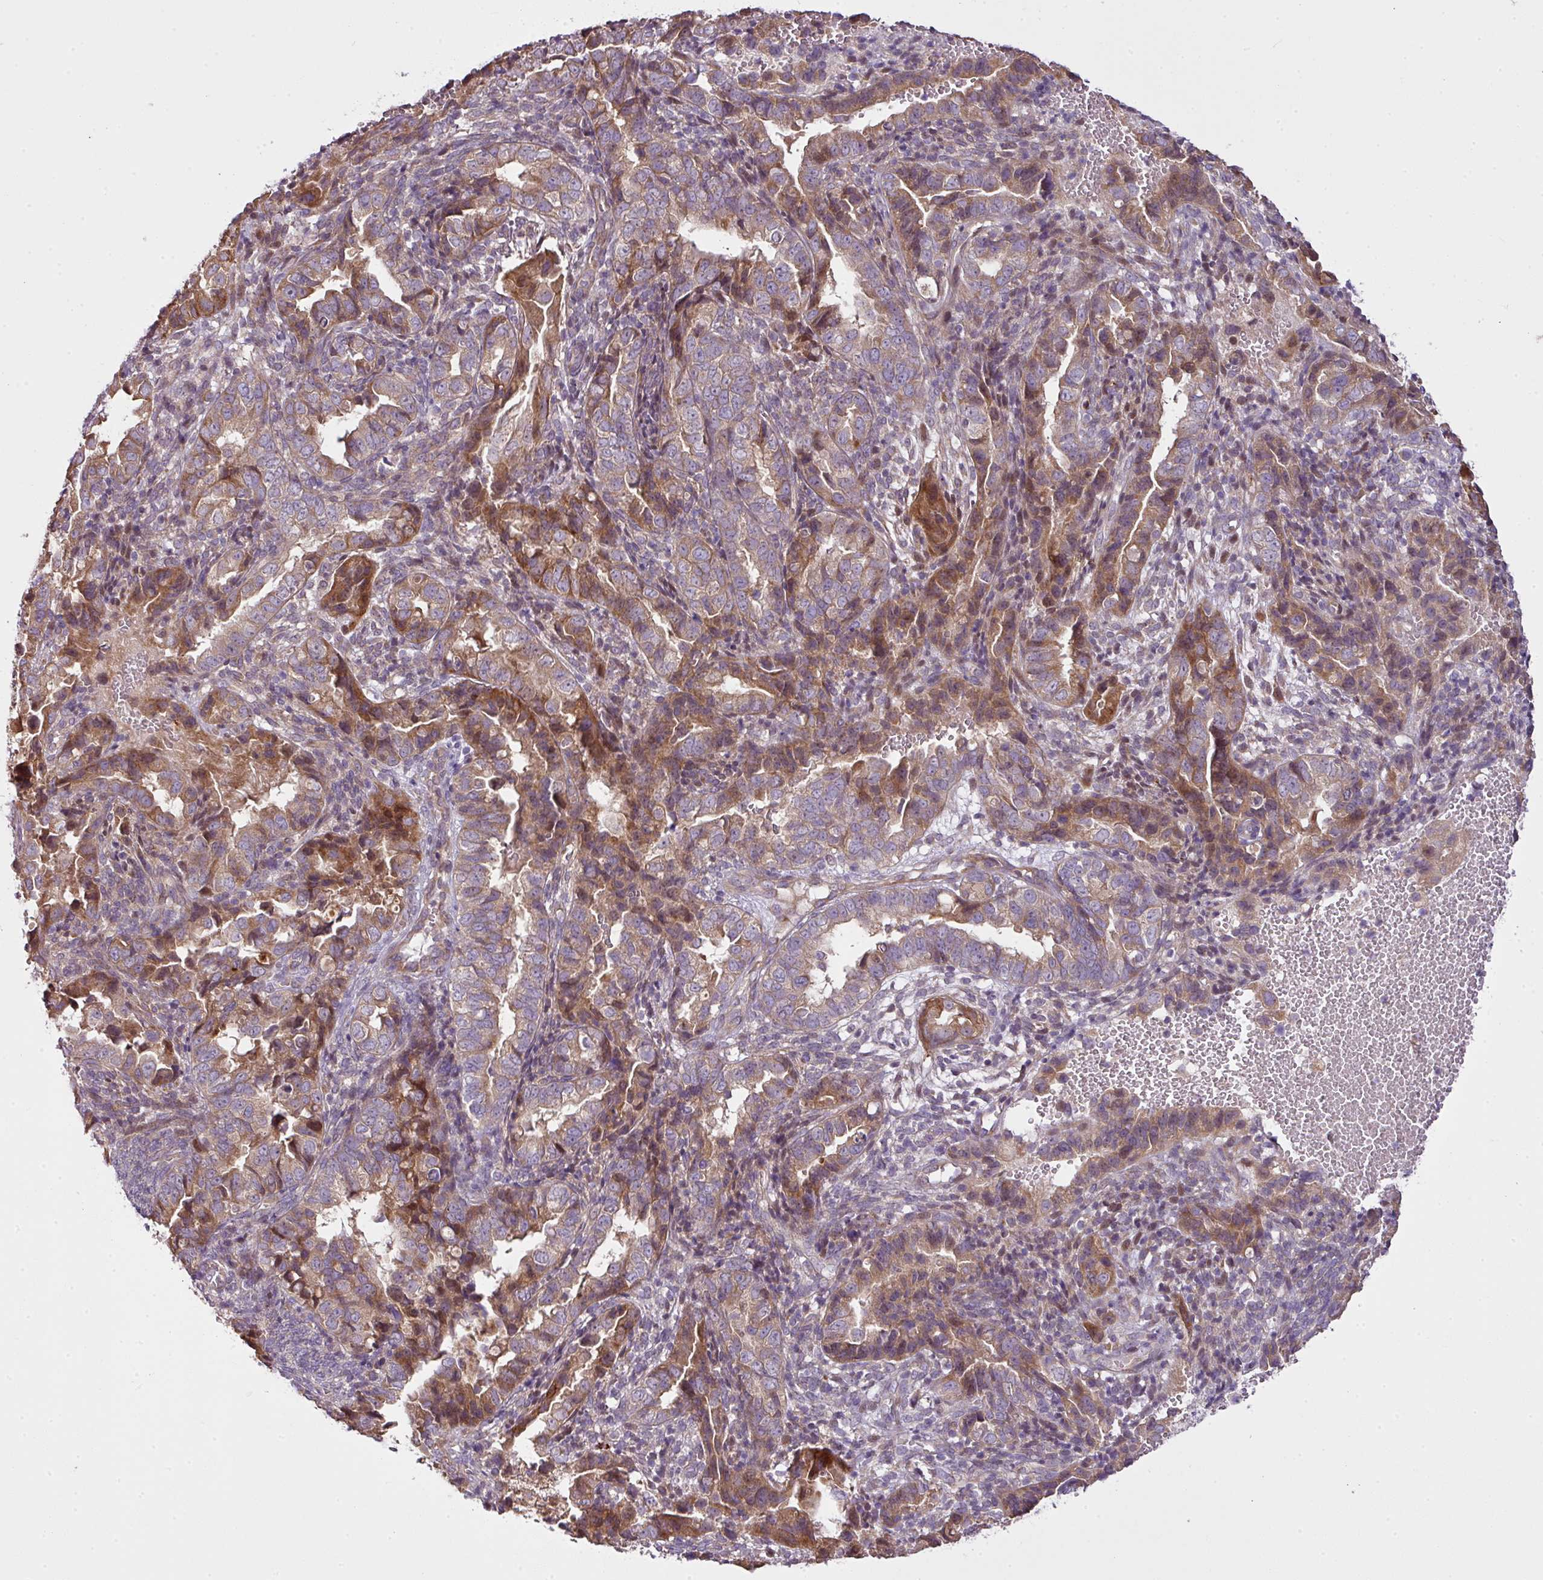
{"staining": {"intensity": "moderate", "quantity": "25%-75%", "location": "cytoplasmic/membranous"}, "tissue": "endometrial cancer", "cell_type": "Tumor cells", "image_type": "cancer", "snomed": [{"axis": "morphology", "description": "Adenocarcinoma, NOS"}, {"axis": "topography", "description": "Endometrium"}], "caption": "Tumor cells exhibit medium levels of moderate cytoplasmic/membranous positivity in approximately 25%-75% of cells in human adenocarcinoma (endometrial). The protein is stained brown, and the nuclei are stained in blue (DAB (3,3'-diaminobenzidine) IHC with brightfield microscopy, high magnification).", "gene": "COX18", "patient": {"sex": "female", "age": 57}}